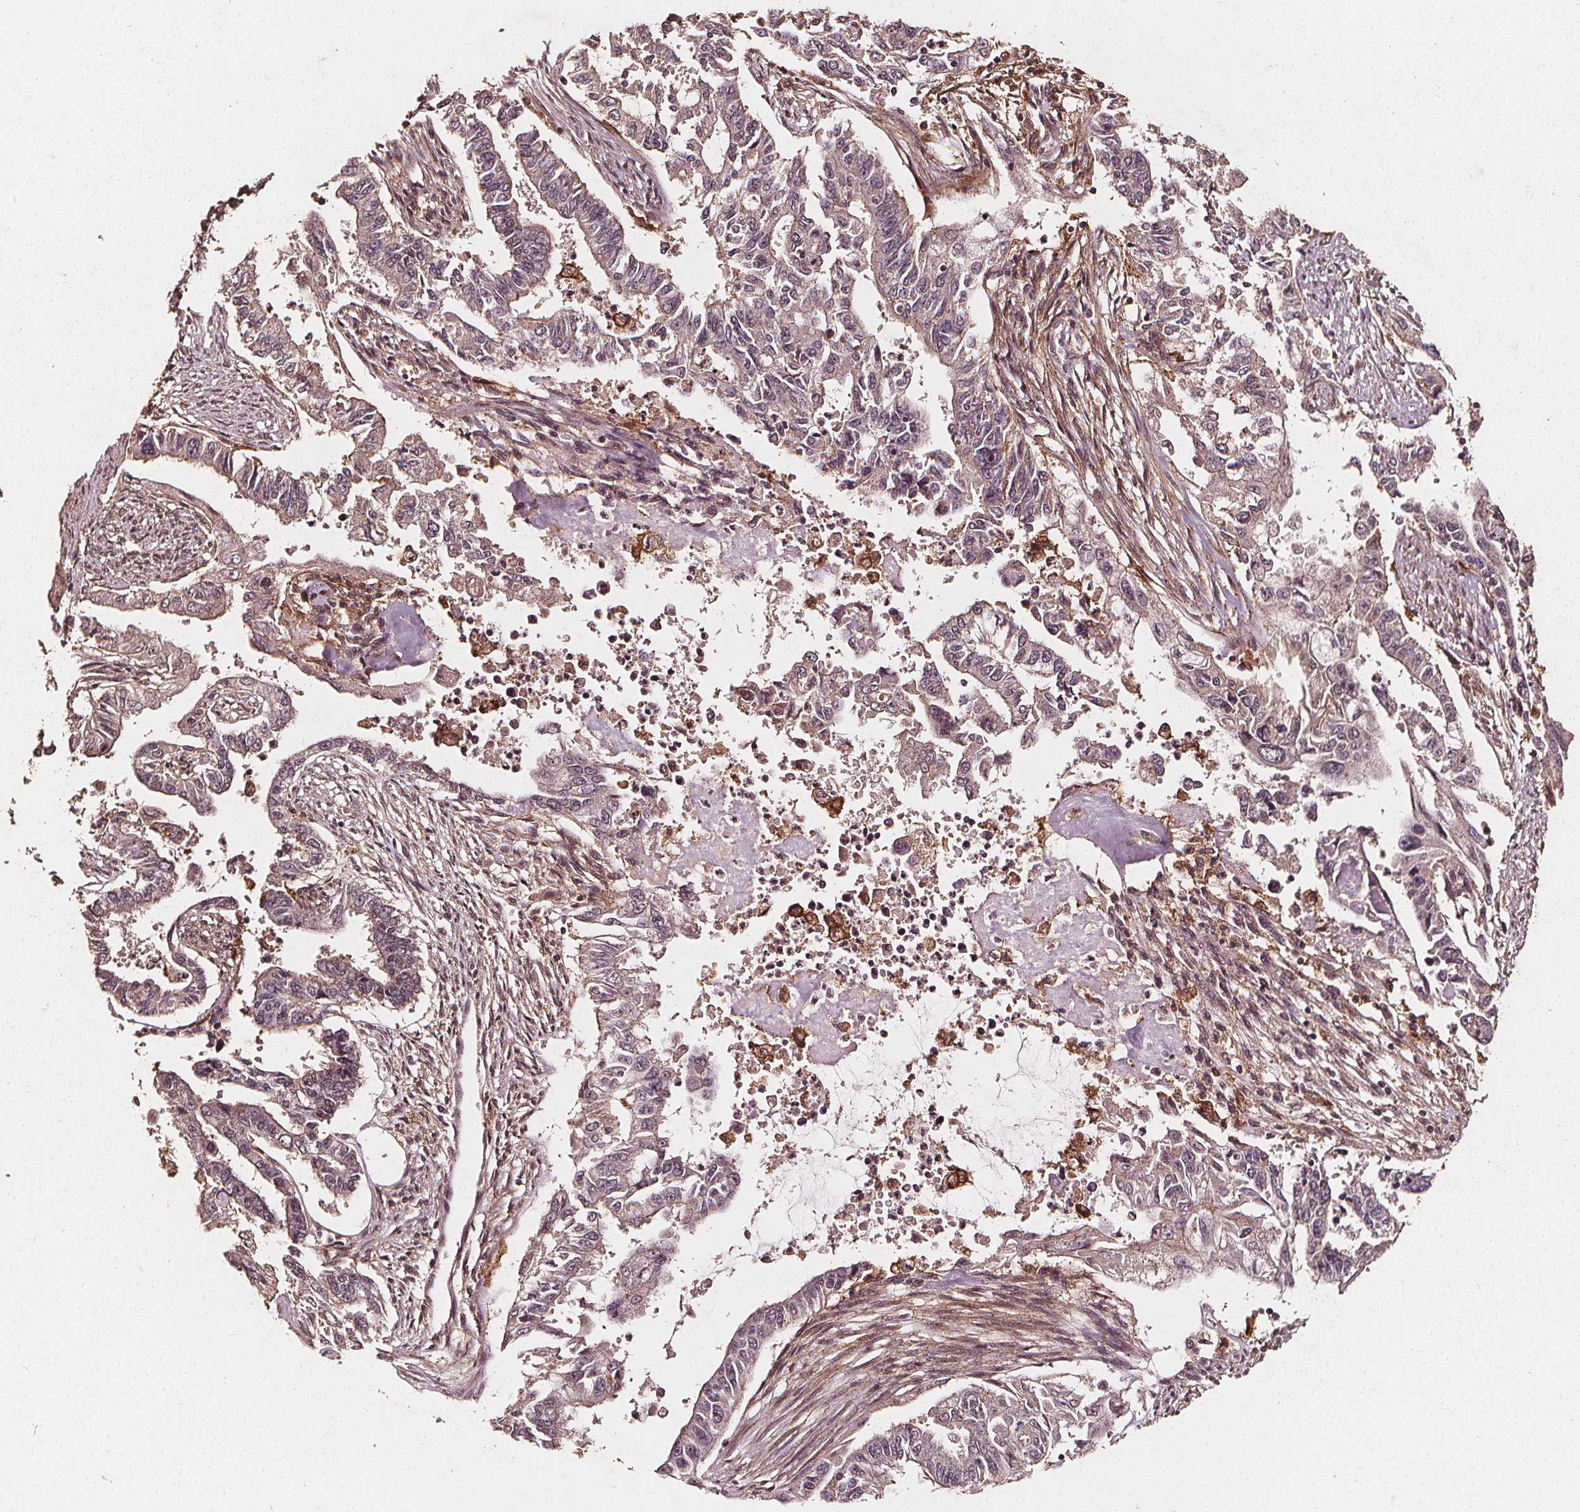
{"staining": {"intensity": "weak", "quantity": "<25%", "location": "cytoplasmic/membranous"}, "tissue": "endometrial cancer", "cell_type": "Tumor cells", "image_type": "cancer", "snomed": [{"axis": "morphology", "description": "Adenocarcinoma, NOS"}, {"axis": "topography", "description": "Uterus"}], "caption": "This is a micrograph of immunohistochemistry staining of endometrial adenocarcinoma, which shows no expression in tumor cells.", "gene": "ABCA1", "patient": {"sex": "female", "age": 59}}